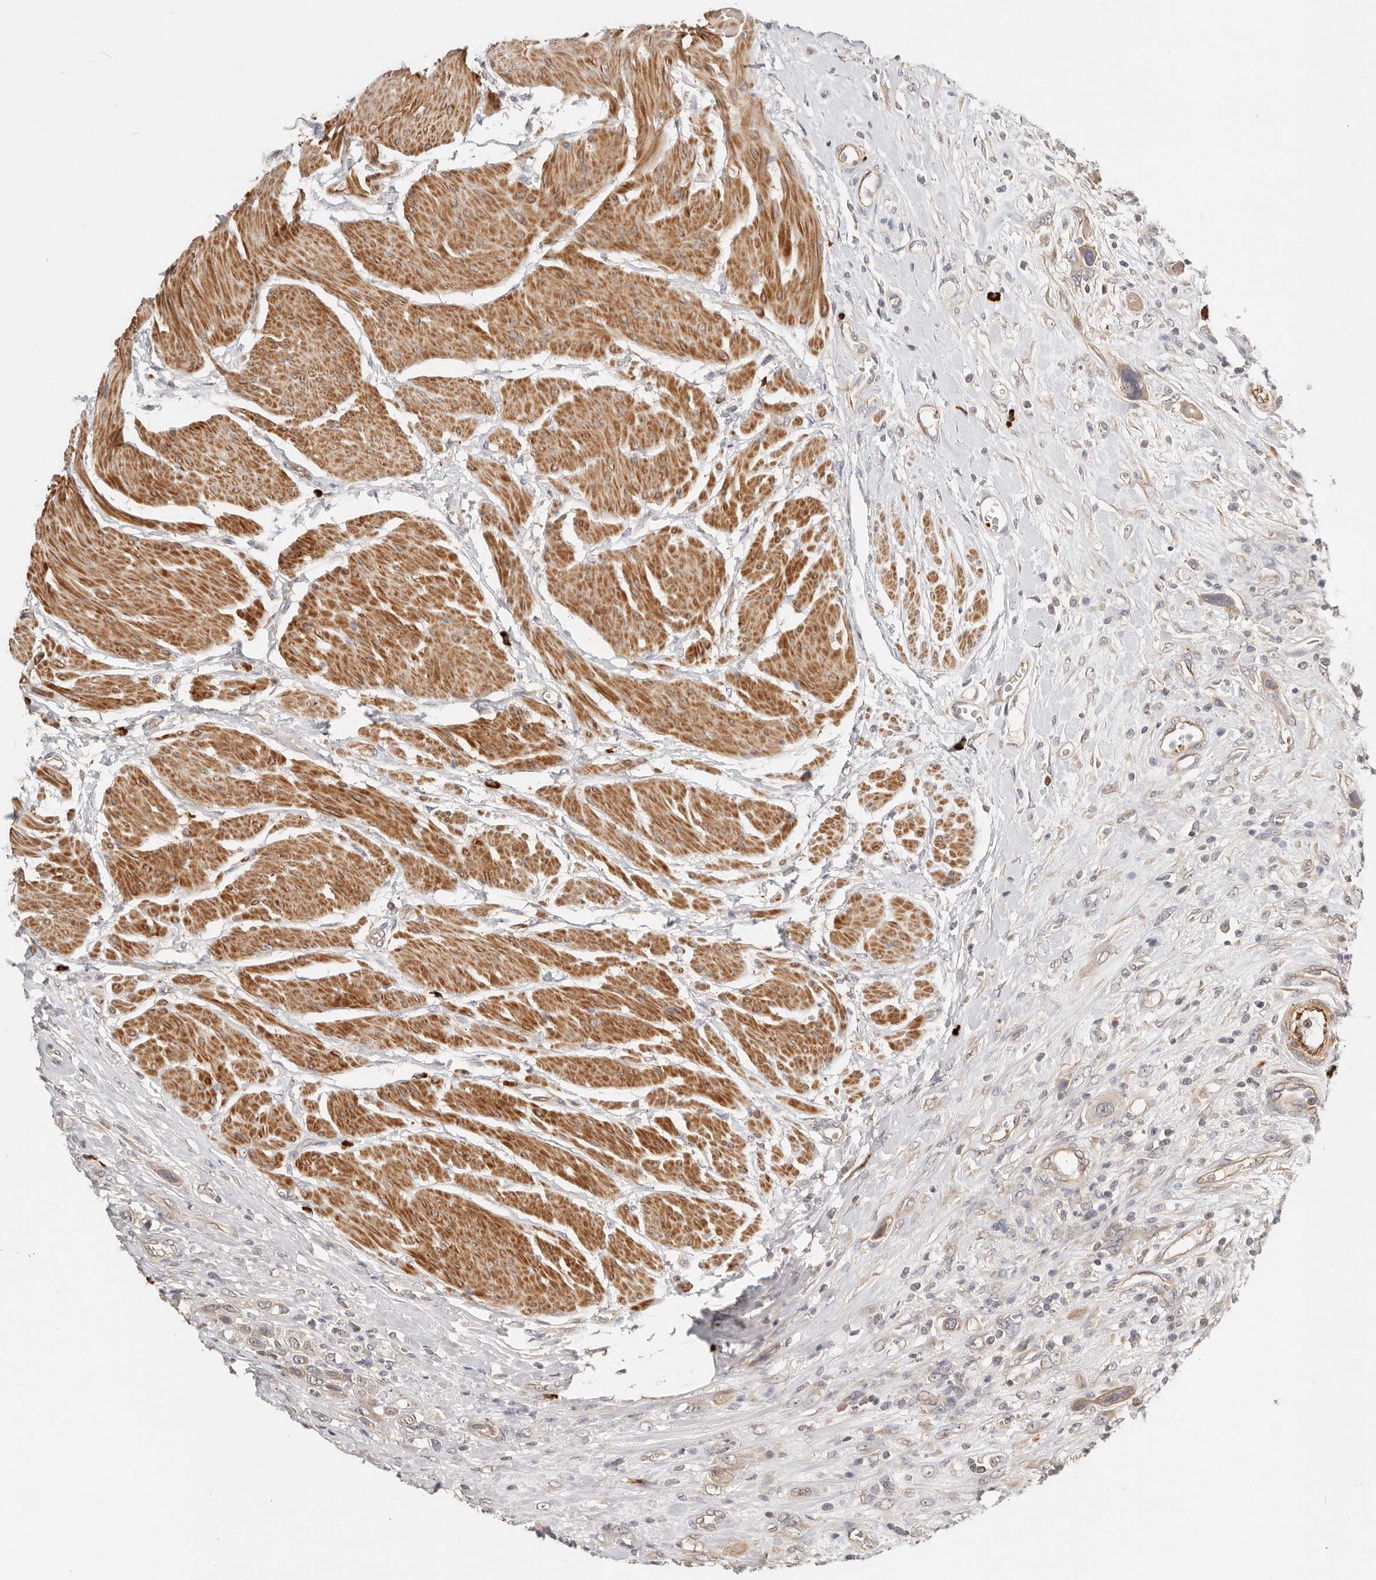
{"staining": {"intensity": "weak", "quantity": "25%-75%", "location": "cytoplasmic/membranous"}, "tissue": "urothelial cancer", "cell_type": "Tumor cells", "image_type": "cancer", "snomed": [{"axis": "morphology", "description": "Urothelial carcinoma, High grade"}, {"axis": "topography", "description": "Urinary bladder"}], "caption": "Immunohistochemistry (IHC) (DAB) staining of human urothelial cancer demonstrates weak cytoplasmic/membranous protein positivity in about 25%-75% of tumor cells. (DAB IHC with brightfield microscopy, high magnification).", "gene": "ZRANB1", "patient": {"sex": "male", "age": 50}}